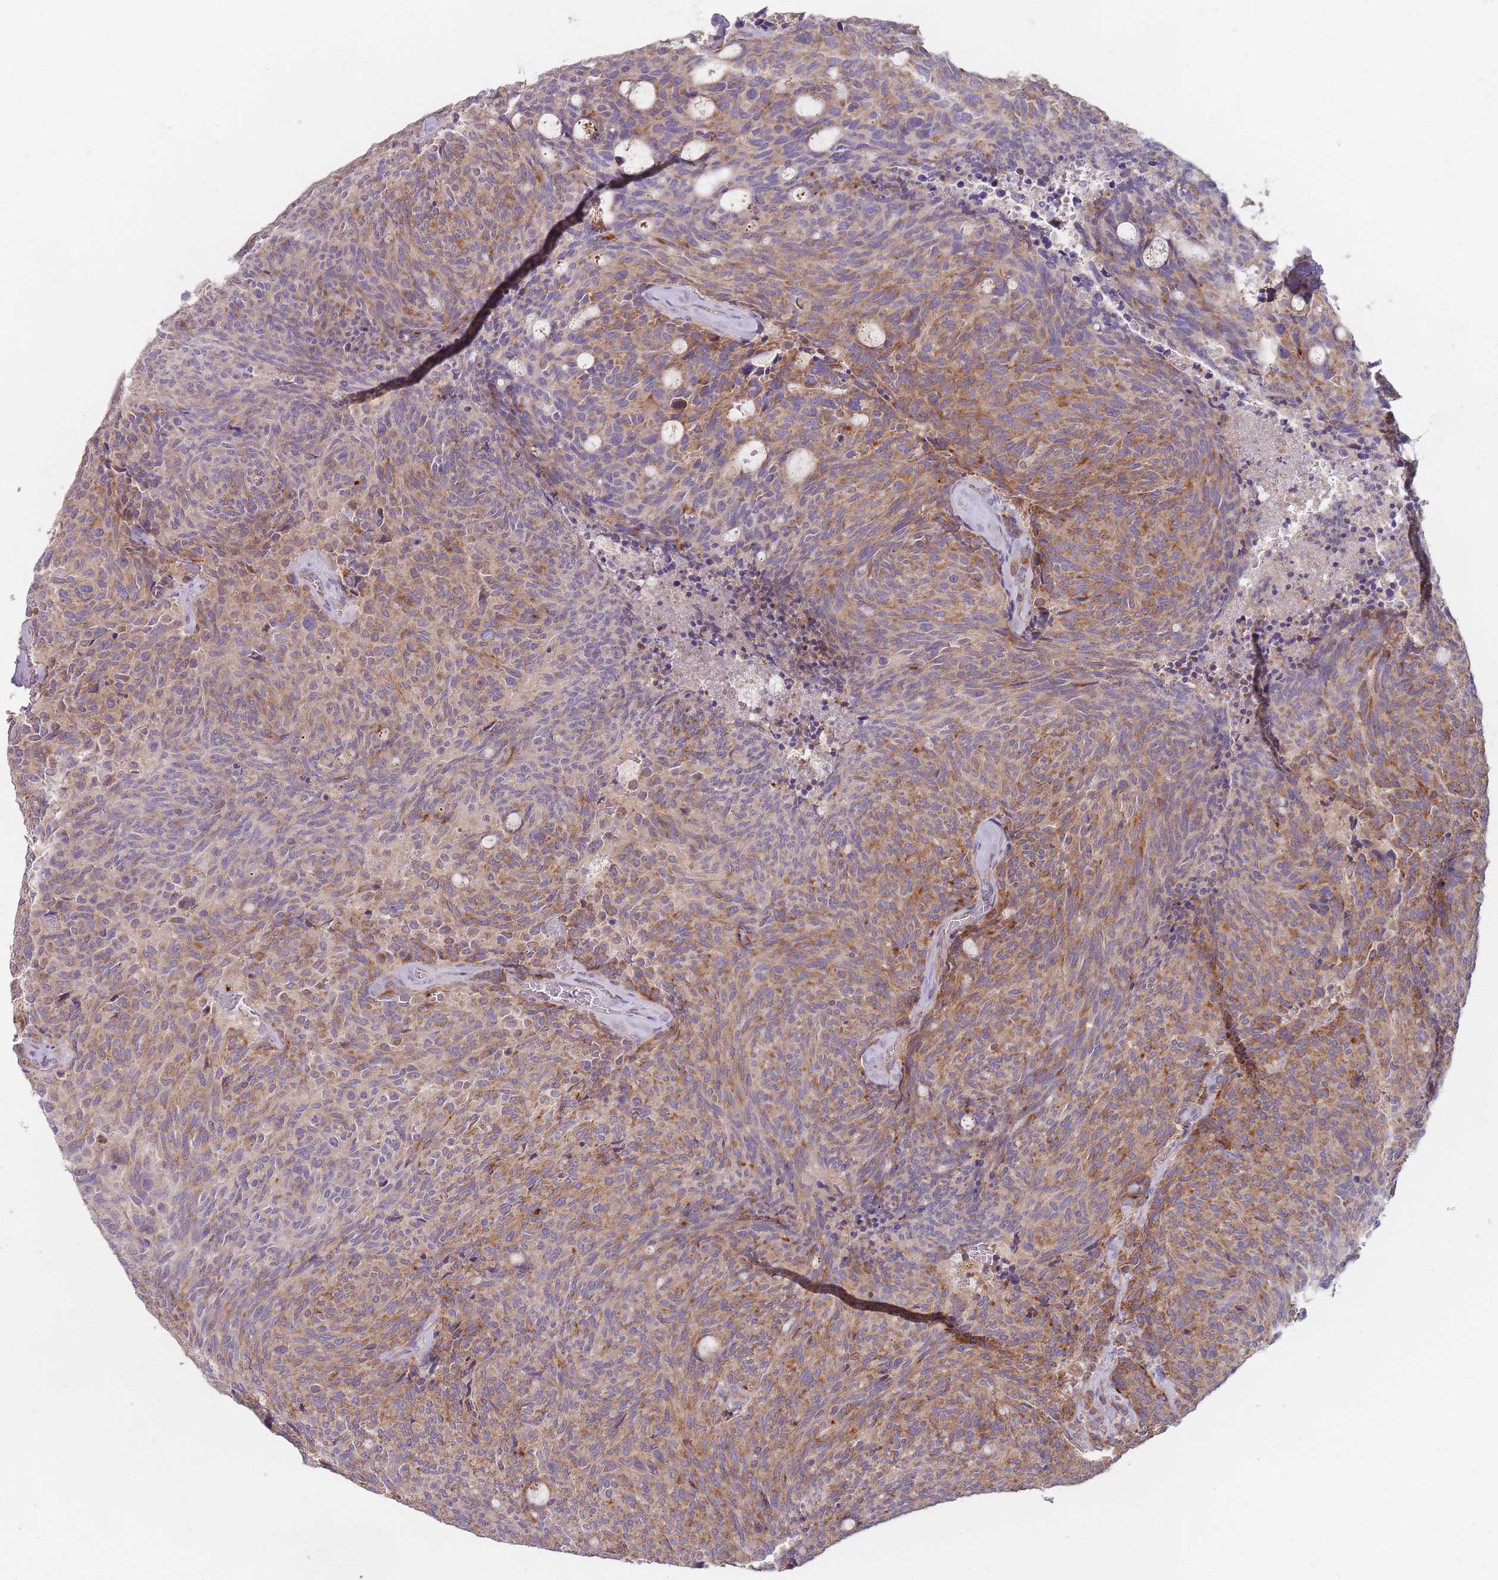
{"staining": {"intensity": "moderate", "quantity": ">75%", "location": "cytoplasmic/membranous"}, "tissue": "carcinoid", "cell_type": "Tumor cells", "image_type": "cancer", "snomed": [{"axis": "morphology", "description": "Carcinoid, malignant, NOS"}, {"axis": "topography", "description": "Pancreas"}], "caption": "Carcinoid stained with a protein marker shows moderate staining in tumor cells.", "gene": "NDUFA9", "patient": {"sex": "female", "age": 54}}